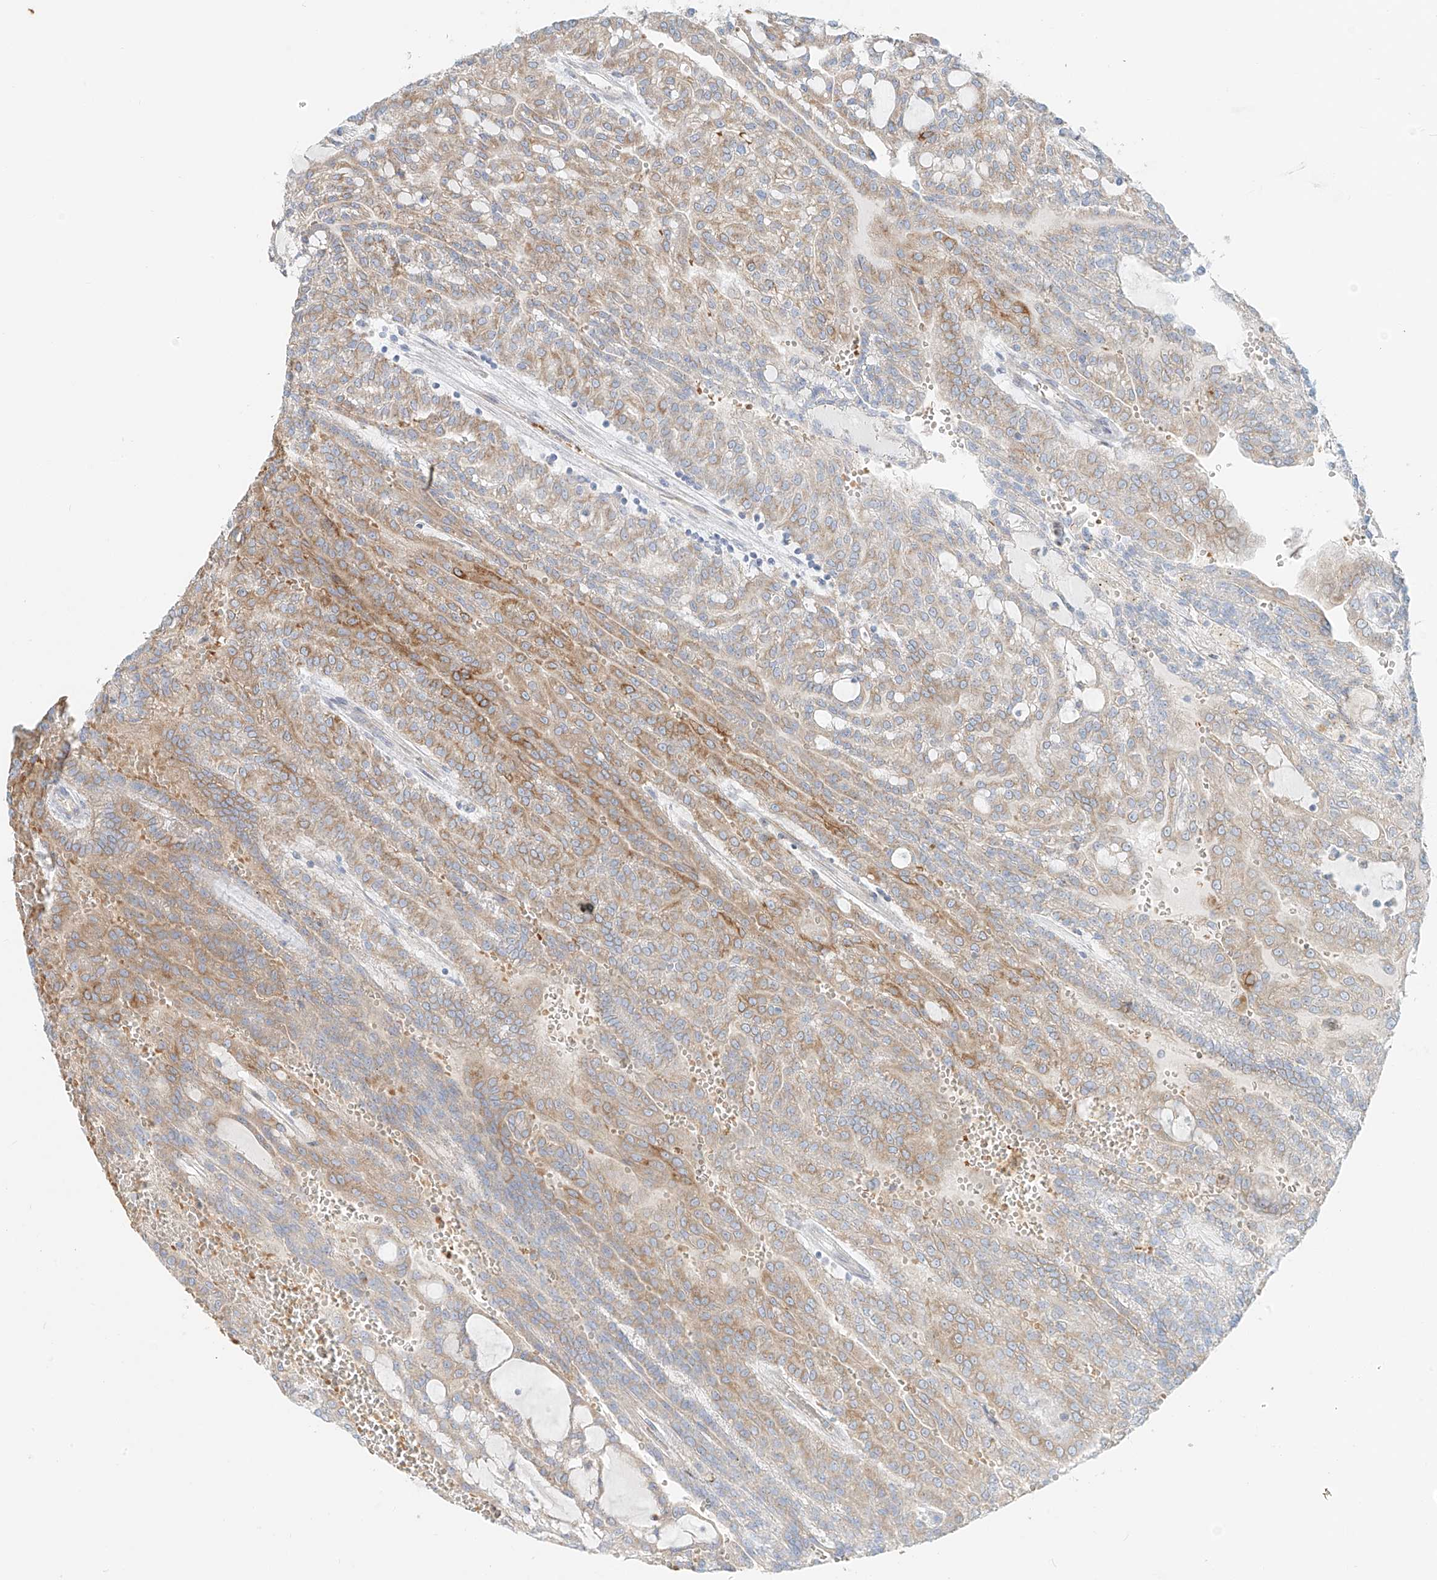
{"staining": {"intensity": "strong", "quantity": "<25%", "location": "cytoplasmic/membranous"}, "tissue": "renal cancer", "cell_type": "Tumor cells", "image_type": "cancer", "snomed": [{"axis": "morphology", "description": "Adenocarcinoma, NOS"}, {"axis": "topography", "description": "Kidney"}], "caption": "IHC micrograph of human renal adenocarcinoma stained for a protein (brown), which displays medium levels of strong cytoplasmic/membranous staining in approximately <25% of tumor cells.", "gene": "EIPR1", "patient": {"sex": "male", "age": 63}}